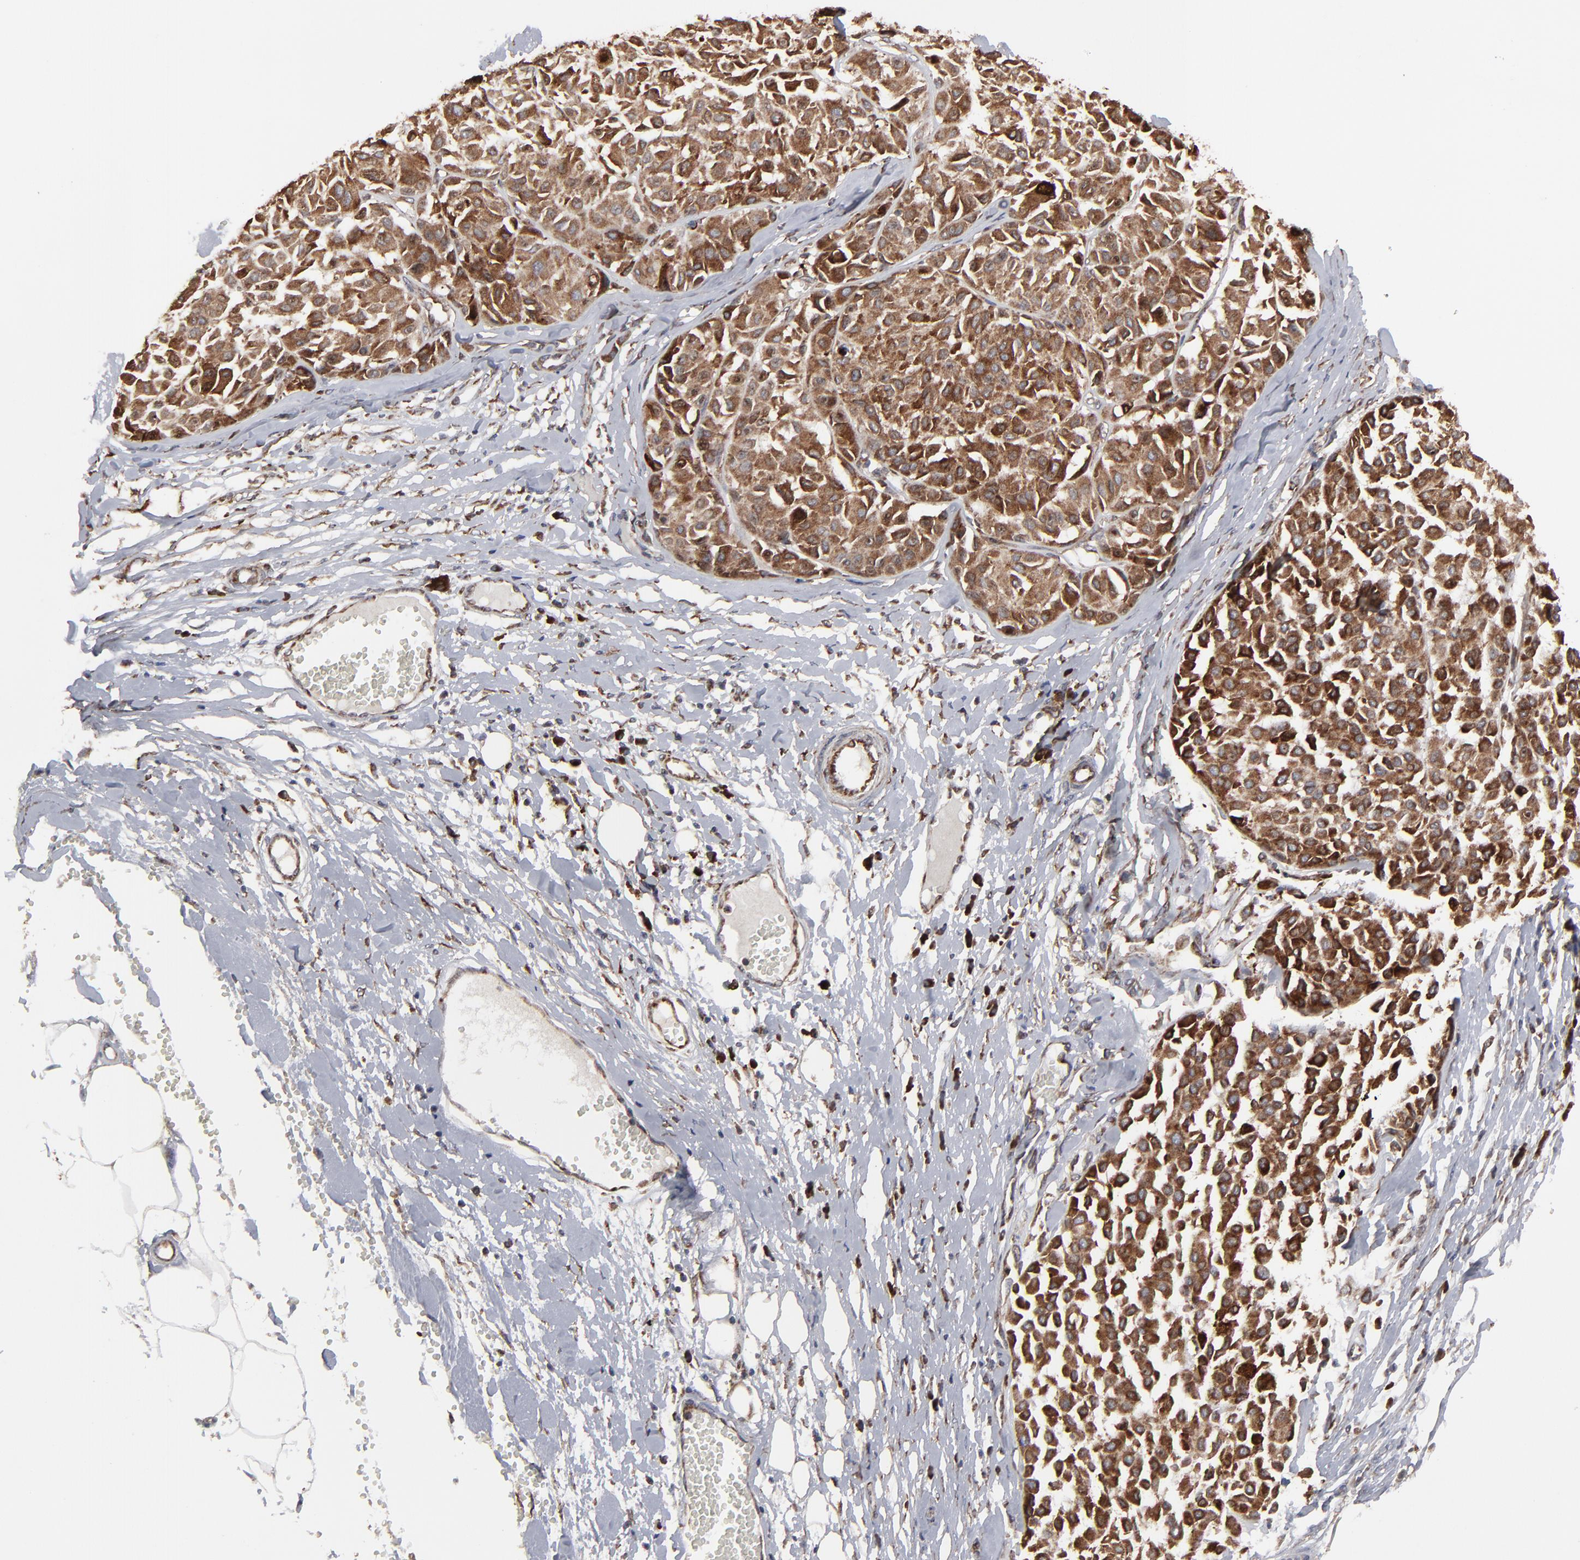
{"staining": {"intensity": "moderate", "quantity": ">75%", "location": "cytoplasmic/membranous"}, "tissue": "melanoma", "cell_type": "Tumor cells", "image_type": "cancer", "snomed": [{"axis": "morphology", "description": "Malignant melanoma, Metastatic site"}, {"axis": "topography", "description": "Soft tissue"}], "caption": "The micrograph displays a brown stain indicating the presence of a protein in the cytoplasmic/membranous of tumor cells in melanoma.", "gene": "CNIH1", "patient": {"sex": "male", "age": 41}}